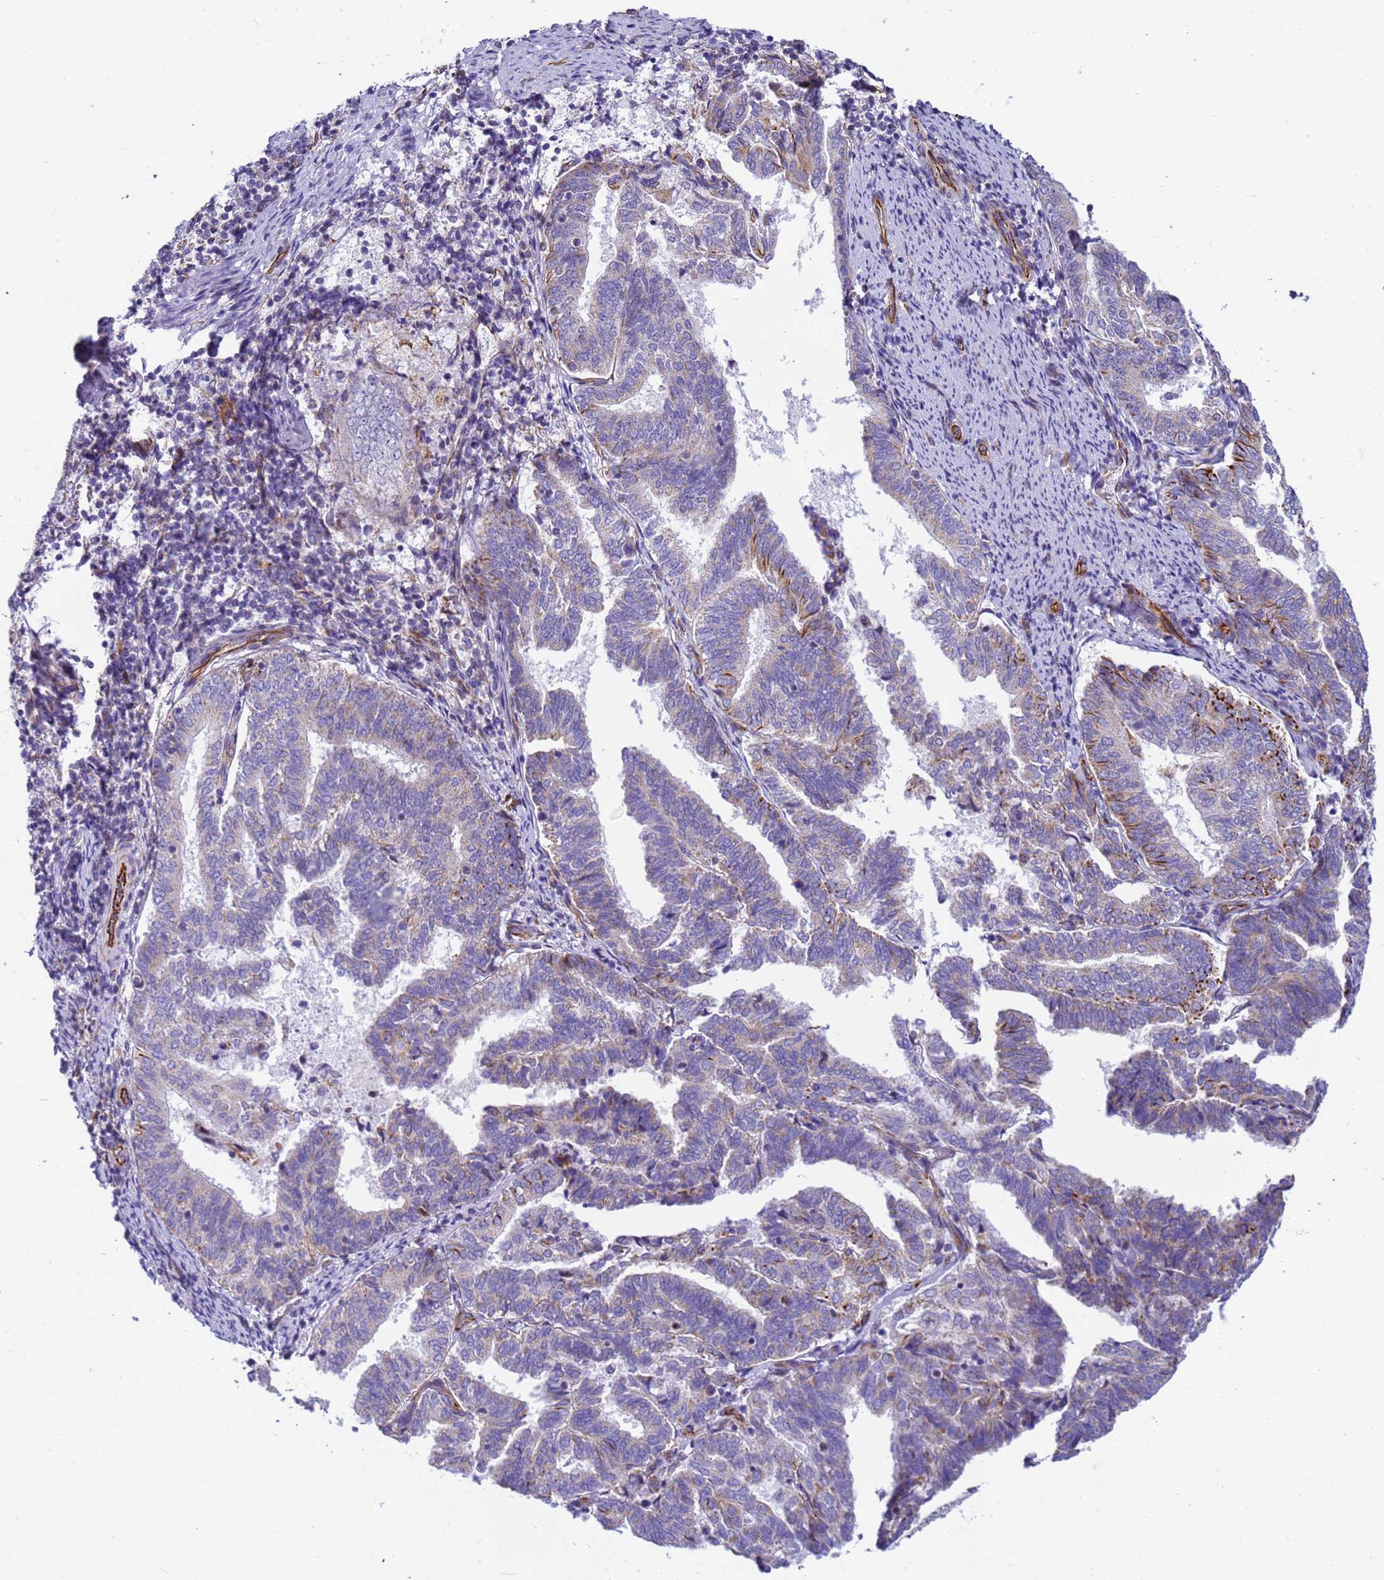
{"staining": {"intensity": "moderate", "quantity": "25%-75%", "location": "cytoplasmic/membranous"}, "tissue": "endometrial cancer", "cell_type": "Tumor cells", "image_type": "cancer", "snomed": [{"axis": "morphology", "description": "Adenocarcinoma, NOS"}, {"axis": "topography", "description": "Endometrium"}], "caption": "Human adenocarcinoma (endometrial) stained for a protein (brown) reveals moderate cytoplasmic/membranous positive positivity in approximately 25%-75% of tumor cells.", "gene": "UBXN2B", "patient": {"sex": "female", "age": 80}}